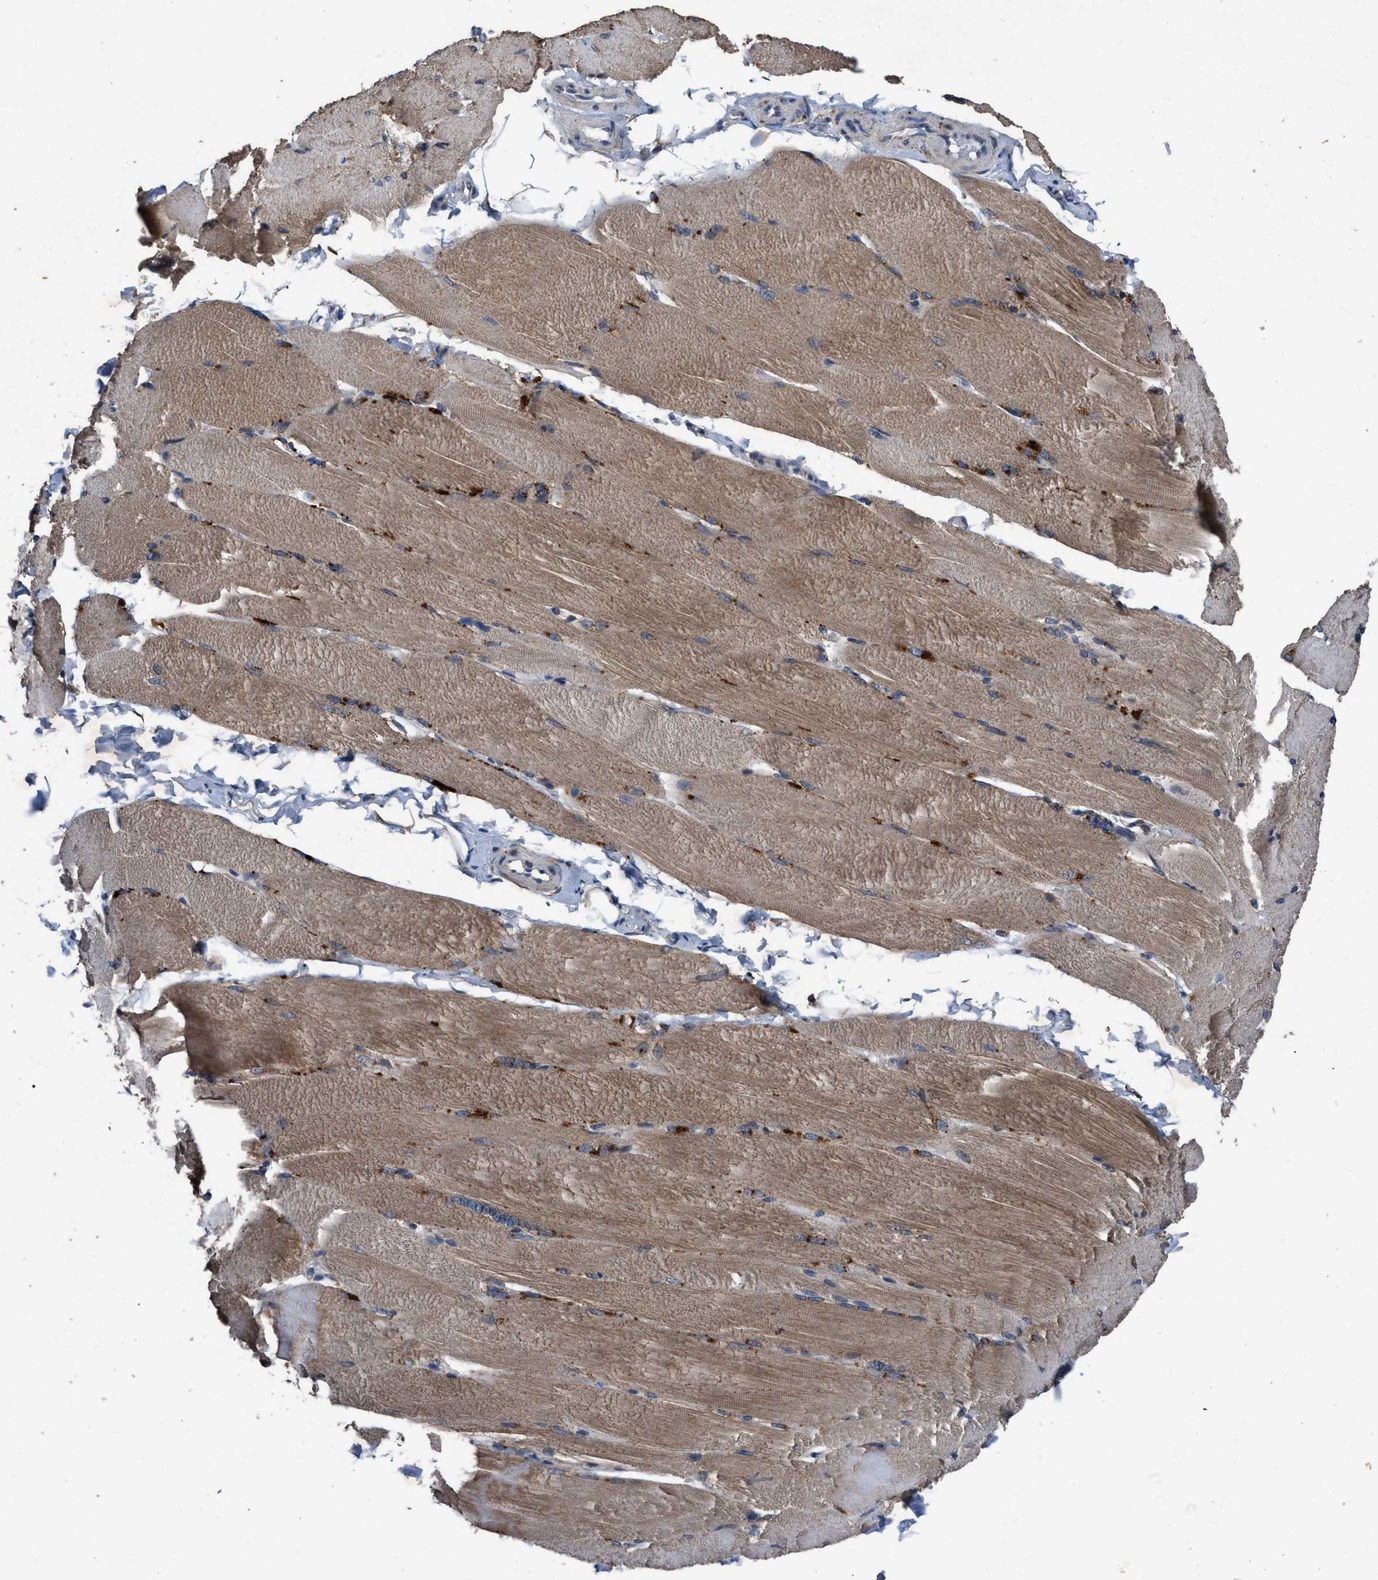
{"staining": {"intensity": "moderate", "quantity": ">75%", "location": "cytoplasmic/membranous"}, "tissue": "skeletal muscle", "cell_type": "Myocytes", "image_type": "normal", "snomed": [{"axis": "morphology", "description": "Normal tissue, NOS"}, {"axis": "topography", "description": "Skin"}, {"axis": "topography", "description": "Skeletal muscle"}], "caption": "Immunohistochemistry (IHC) of benign skeletal muscle exhibits medium levels of moderate cytoplasmic/membranous staining in approximately >75% of myocytes.", "gene": "PDP1", "patient": {"sex": "male", "age": 83}}